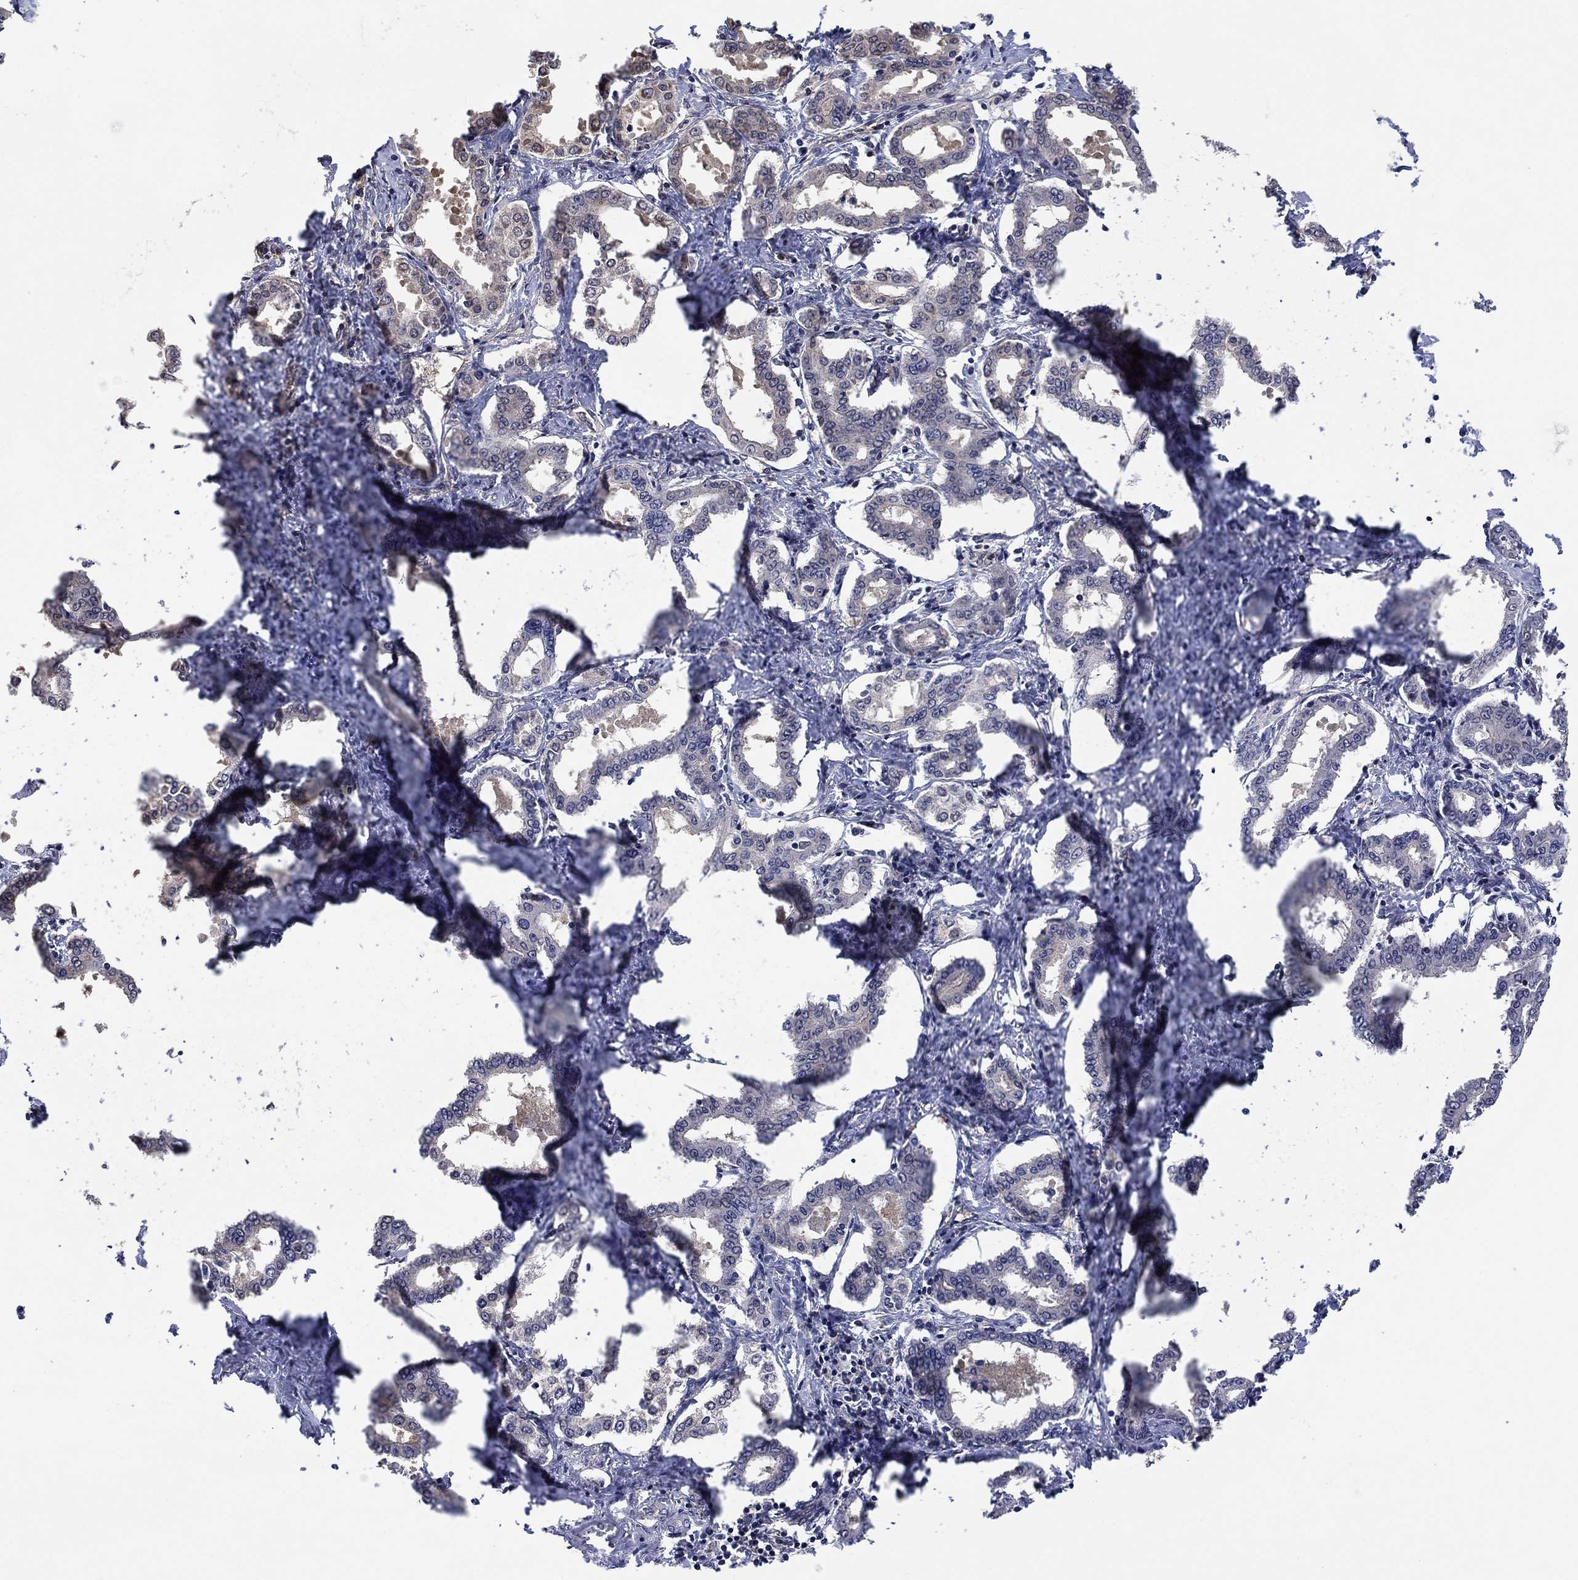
{"staining": {"intensity": "negative", "quantity": "none", "location": "none"}, "tissue": "liver cancer", "cell_type": "Tumor cells", "image_type": "cancer", "snomed": [{"axis": "morphology", "description": "Cholangiocarcinoma"}, {"axis": "topography", "description": "Liver"}], "caption": "Immunohistochemical staining of liver cancer (cholangiocarcinoma) exhibits no significant positivity in tumor cells.", "gene": "RNF114", "patient": {"sex": "female", "age": 47}}